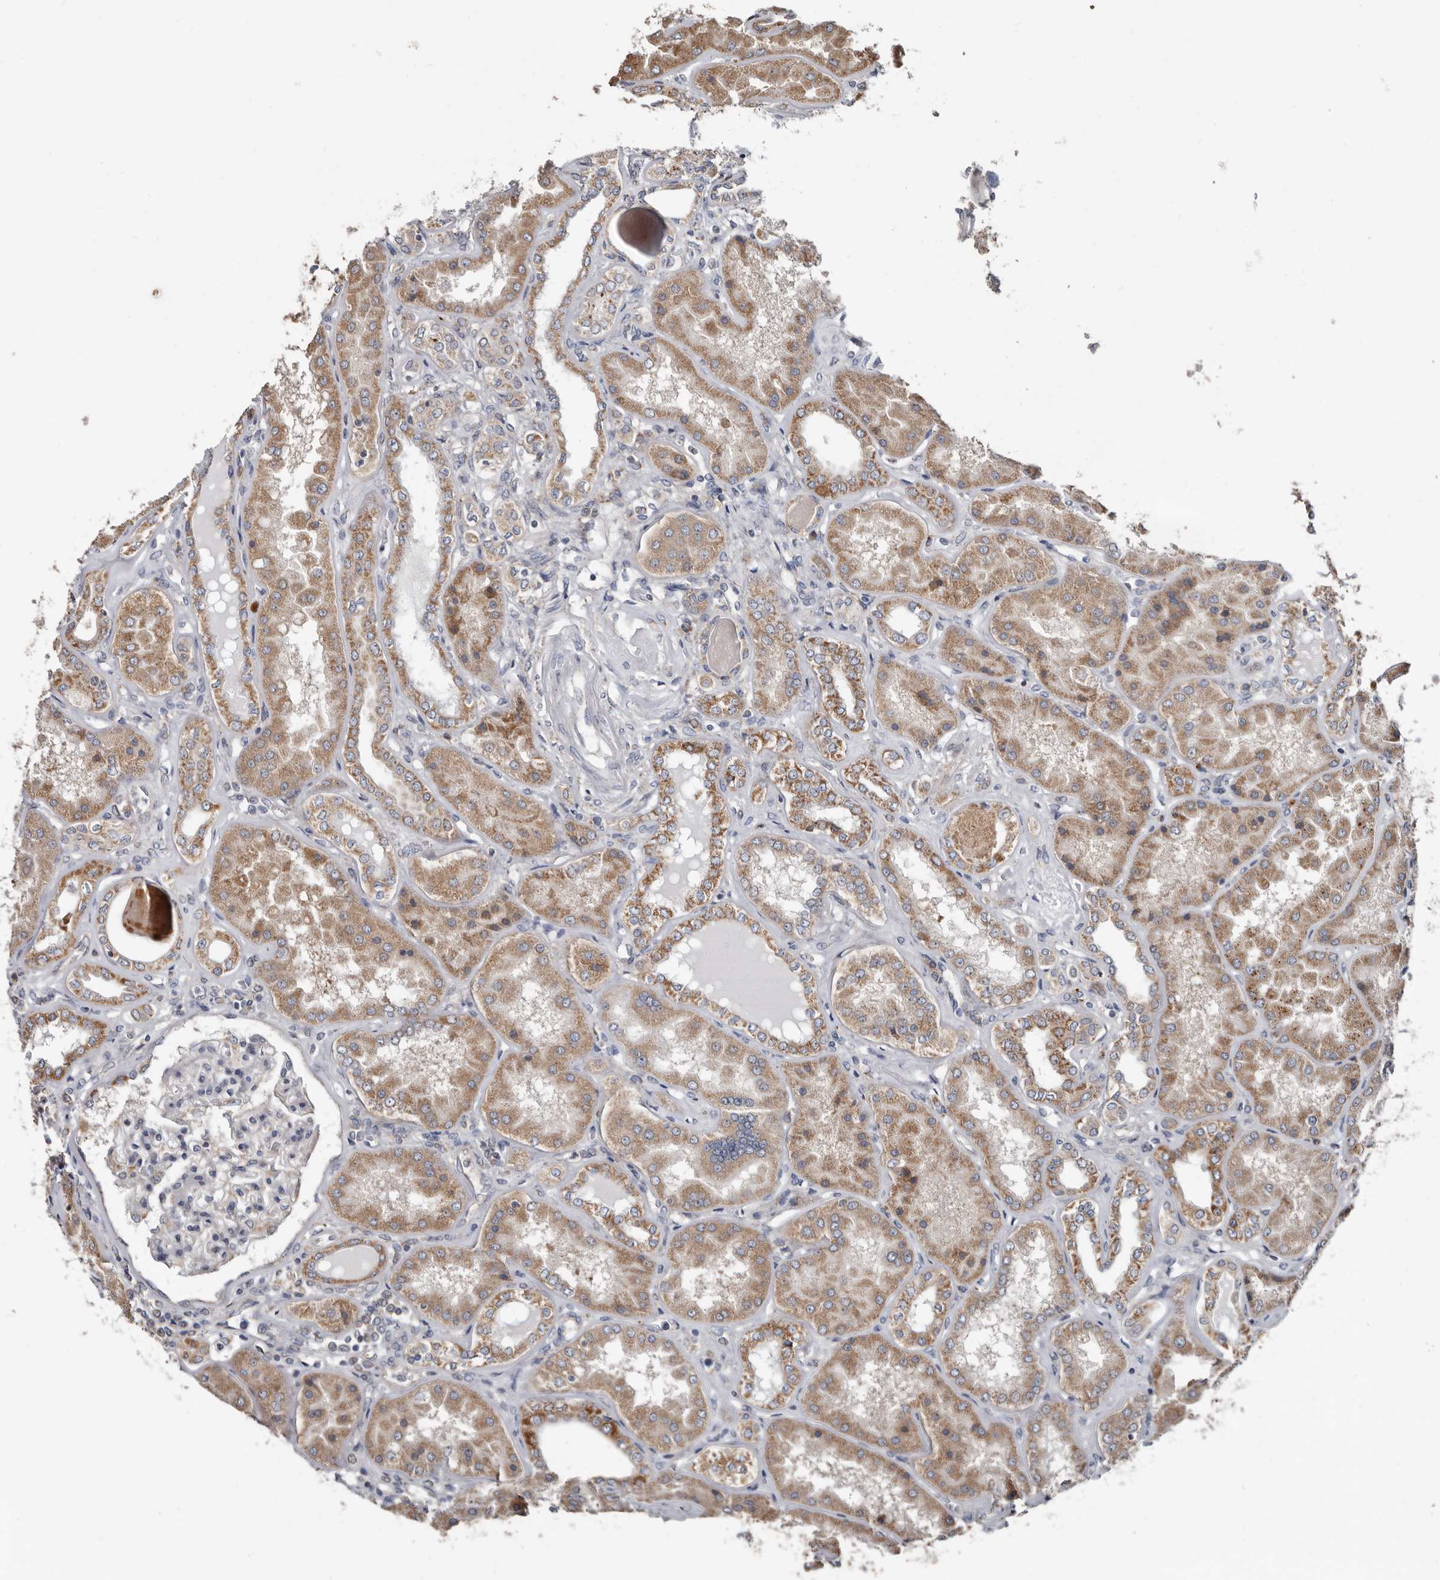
{"staining": {"intensity": "negative", "quantity": "none", "location": "none"}, "tissue": "kidney", "cell_type": "Cells in glomeruli", "image_type": "normal", "snomed": [{"axis": "morphology", "description": "Normal tissue, NOS"}, {"axis": "topography", "description": "Kidney"}], "caption": "Cells in glomeruli are negative for protein expression in unremarkable human kidney. (DAB immunohistochemistry with hematoxylin counter stain).", "gene": "MRPL18", "patient": {"sex": "female", "age": 56}}